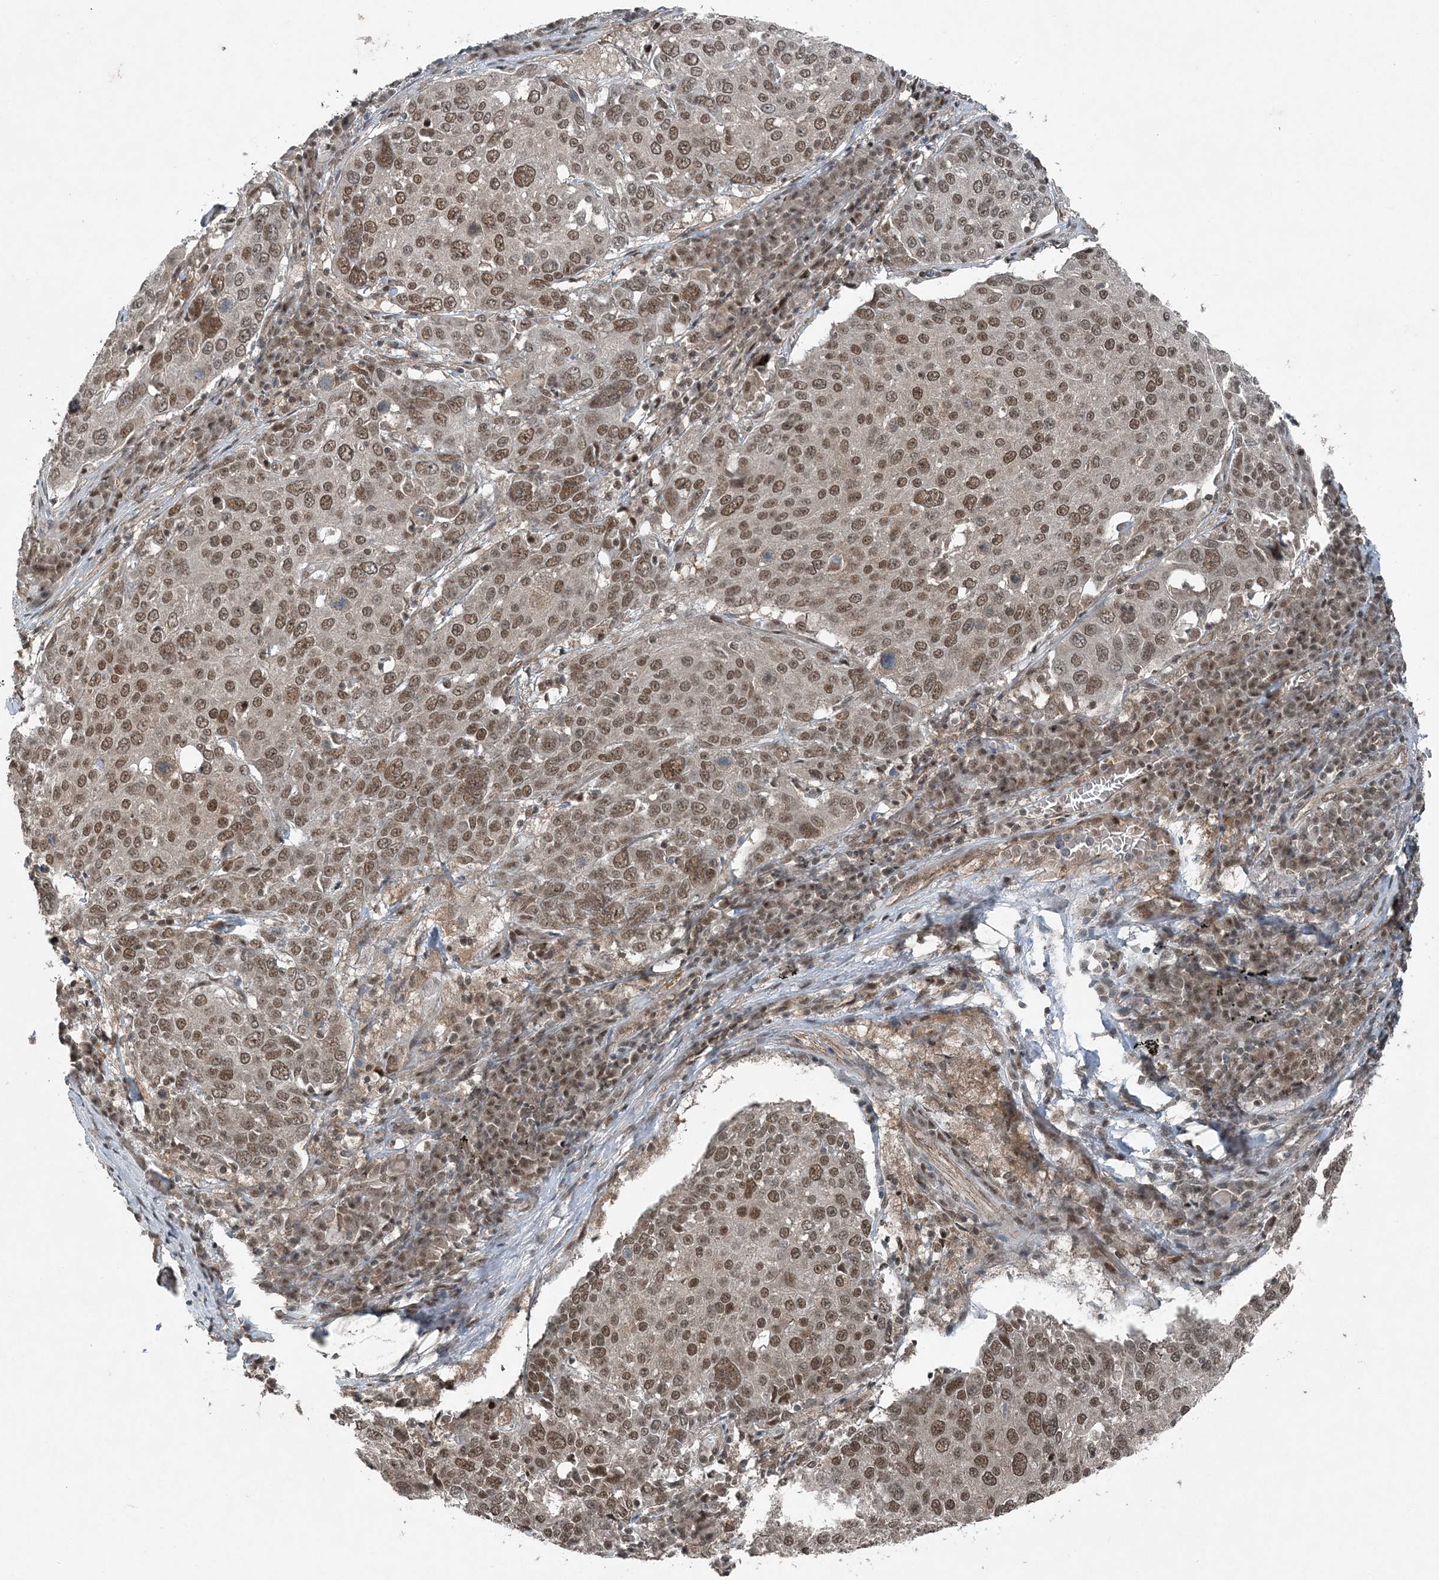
{"staining": {"intensity": "moderate", "quantity": ">75%", "location": "nuclear"}, "tissue": "lung cancer", "cell_type": "Tumor cells", "image_type": "cancer", "snomed": [{"axis": "morphology", "description": "Squamous cell carcinoma, NOS"}, {"axis": "topography", "description": "Lung"}], "caption": "This is a micrograph of IHC staining of lung squamous cell carcinoma, which shows moderate expression in the nuclear of tumor cells.", "gene": "COPS7B", "patient": {"sex": "male", "age": 65}}